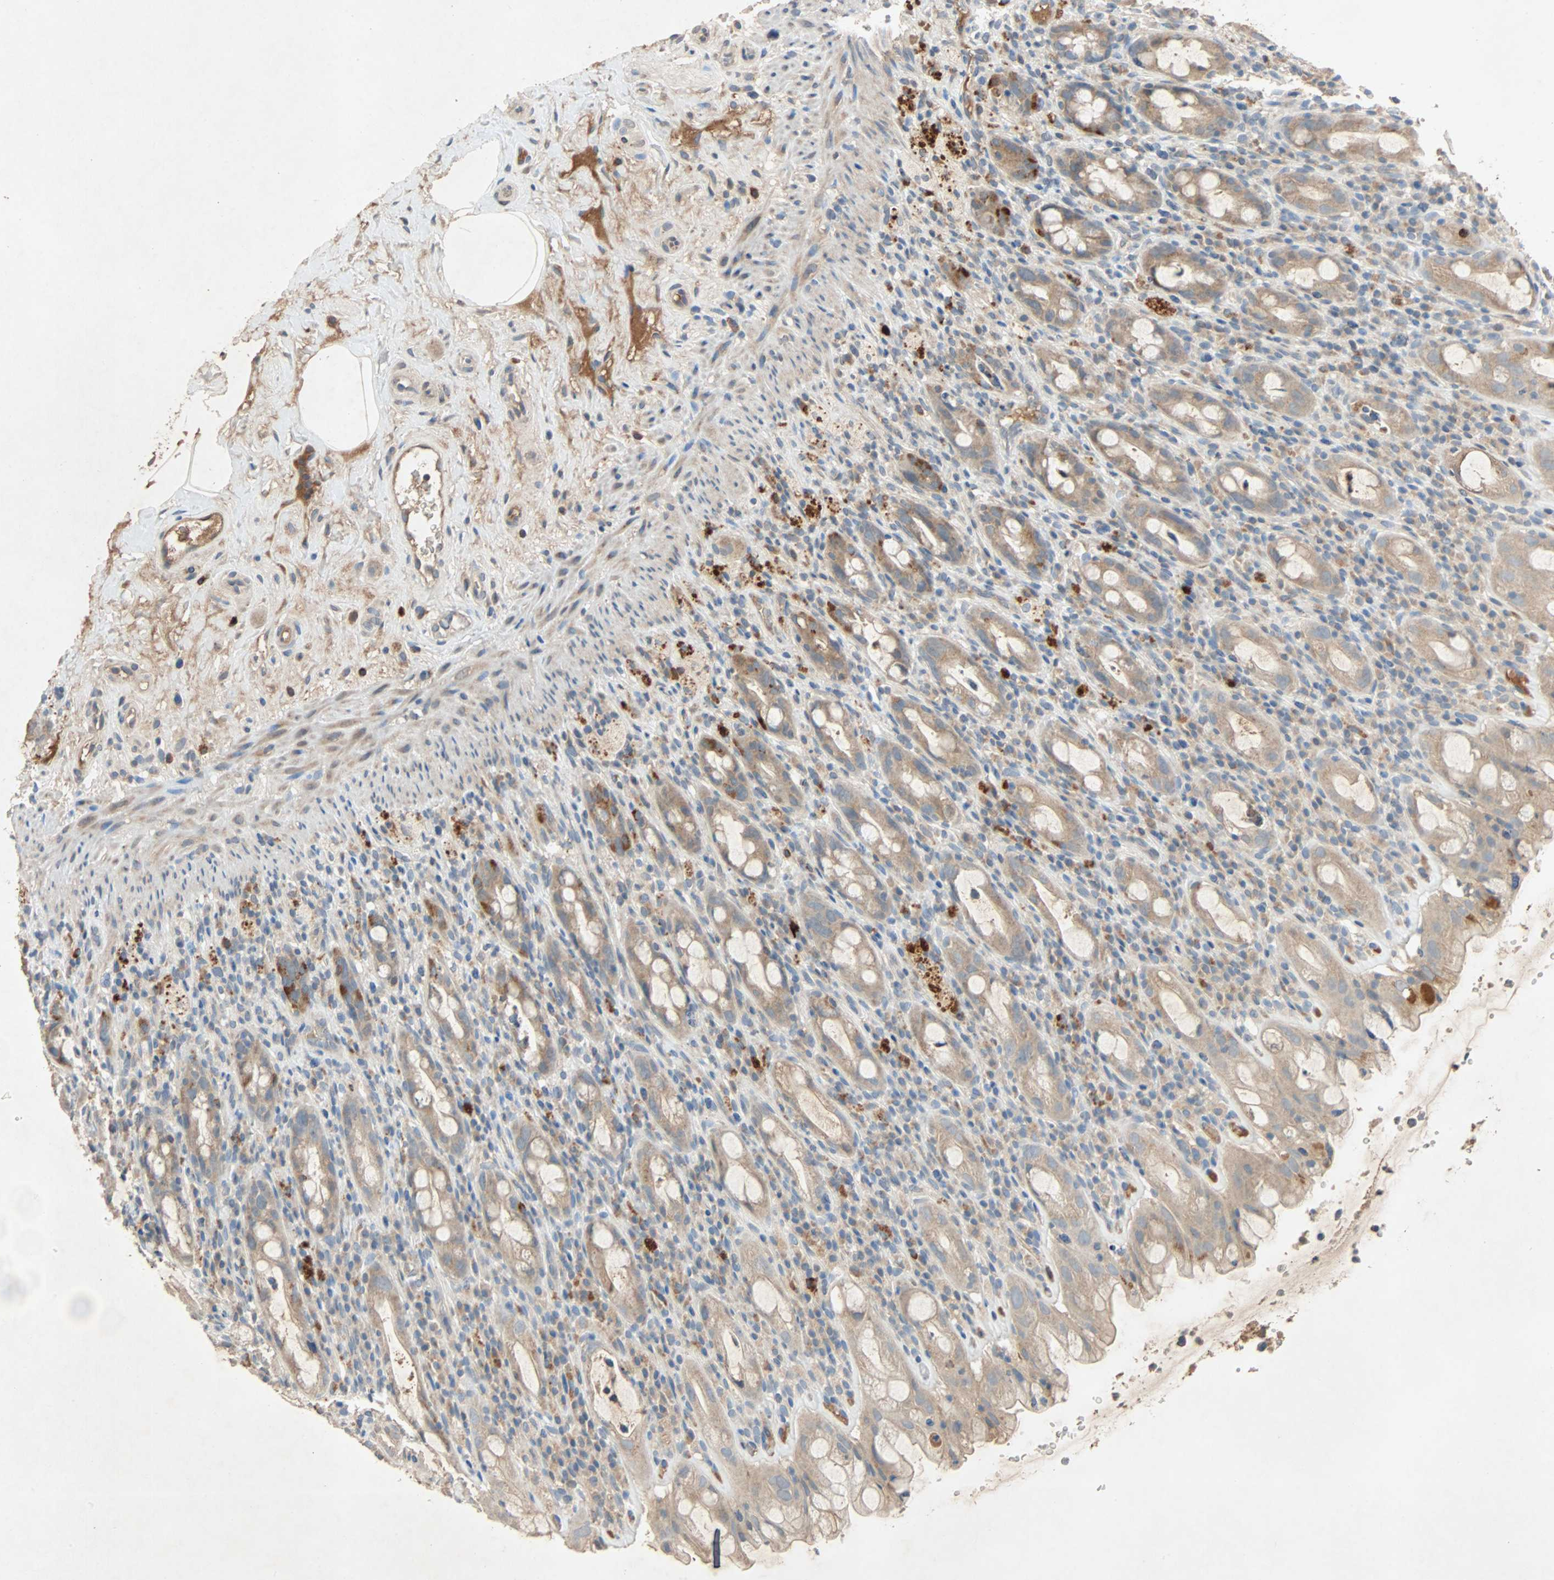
{"staining": {"intensity": "weak", "quantity": ">75%", "location": "cytoplasmic/membranous"}, "tissue": "rectum", "cell_type": "Glandular cells", "image_type": "normal", "snomed": [{"axis": "morphology", "description": "Normal tissue, NOS"}, {"axis": "topography", "description": "Rectum"}], "caption": "This photomicrograph displays immunohistochemistry (IHC) staining of benign rectum, with low weak cytoplasmic/membranous positivity in about >75% of glandular cells.", "gene": "XYLT1", "patient": {"sex": "male", "age": 44}}